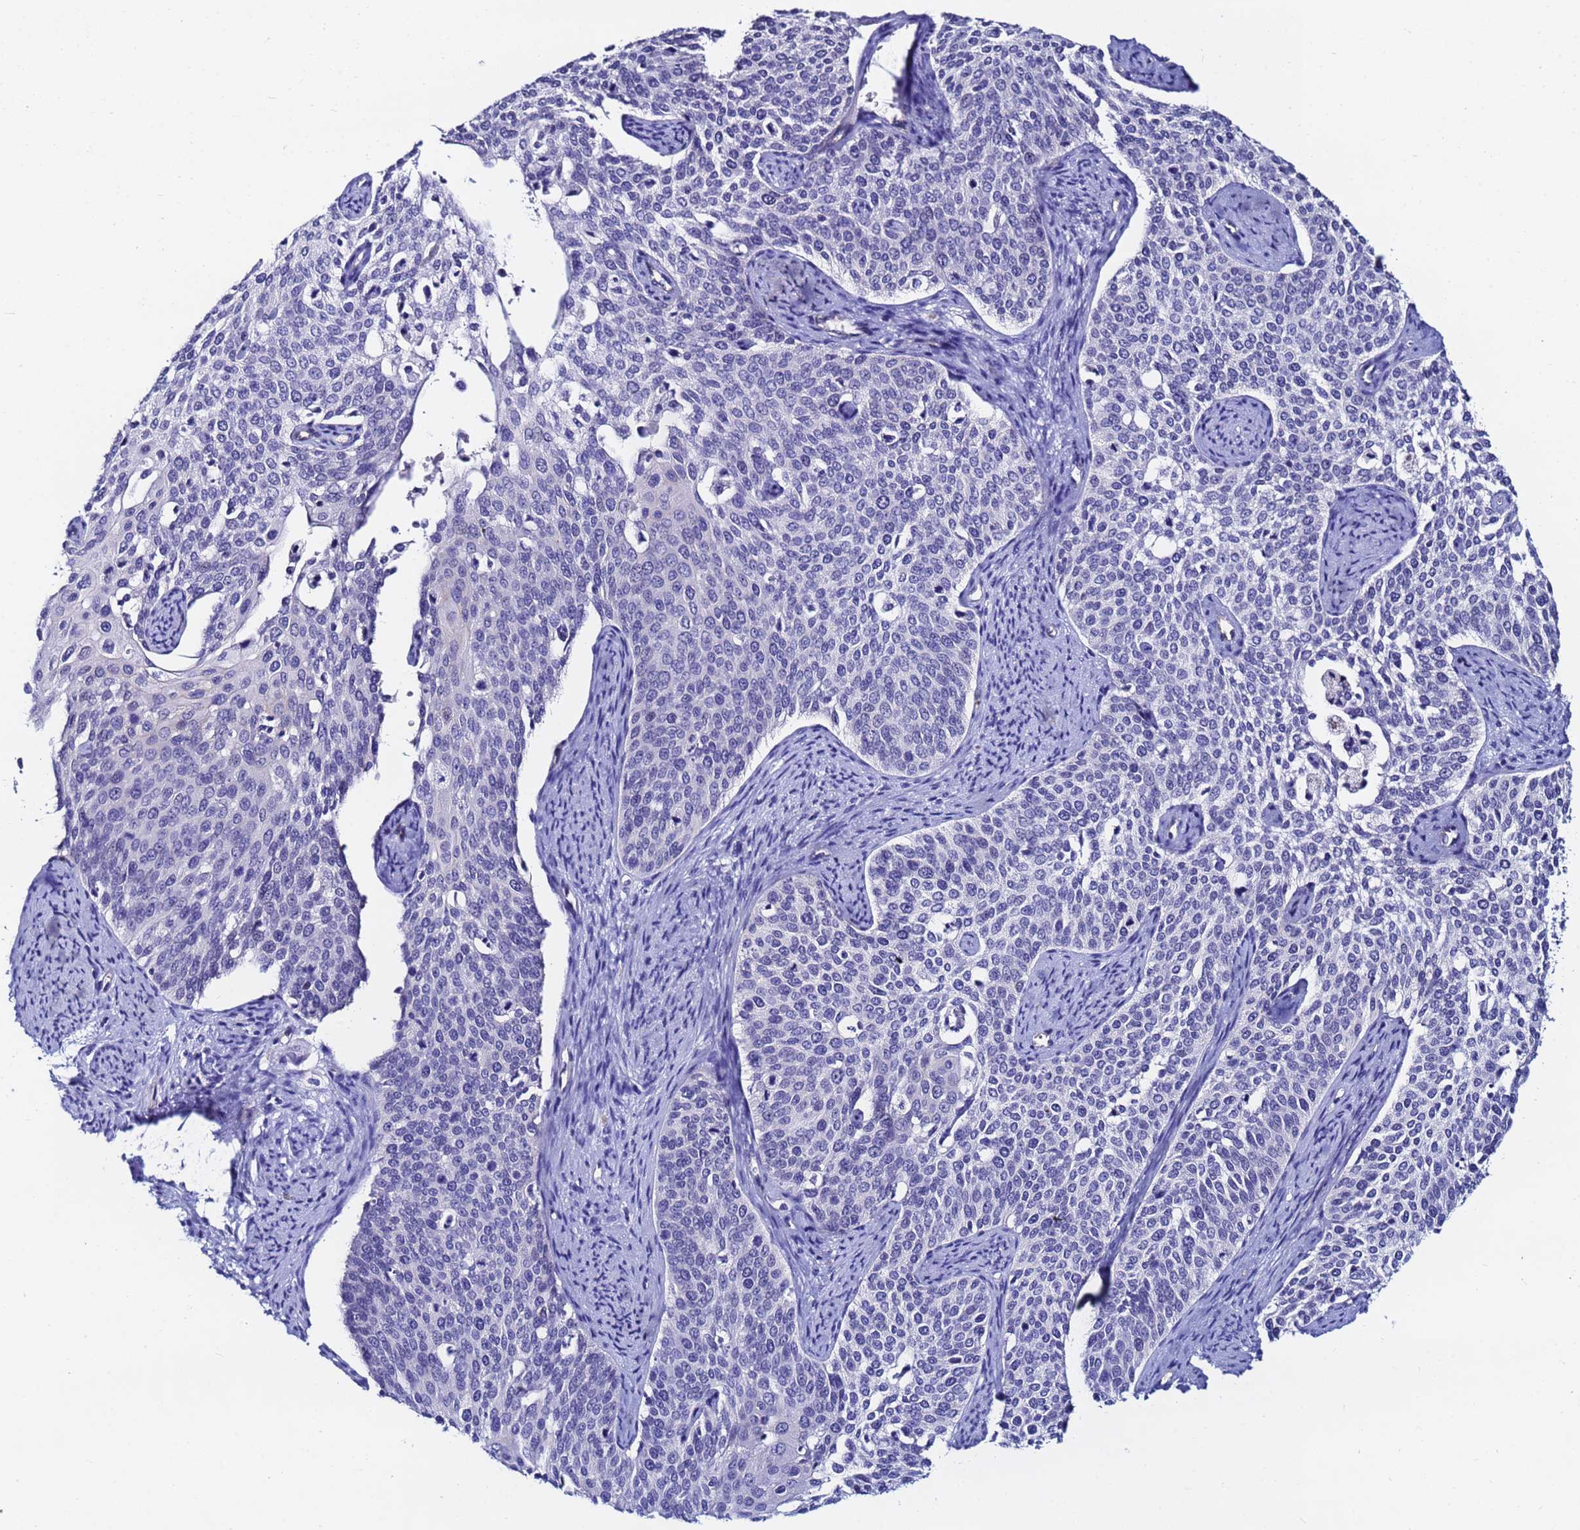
{"staining": {"intensity": "negative", "quantity": "none", "location": "none"}, "tissue": "cervical cancer", "cell_type": "Tumor cells", "image_type": "cancer", "snomed": [{"axis": "morphology", "description": "Squamous cell carcinoma, NOS"}, {"axis": "topography", "description": "Cervix"}], "caption": "Immunohistochemistry micrograph of neoplastic tissue: human squamous cell carcinoma (cervical) stained with DAB reveals no significant protein expression in tumor cells.", "gene": "DEFB104A", "patient": {"sex": "female", "age": 44}}